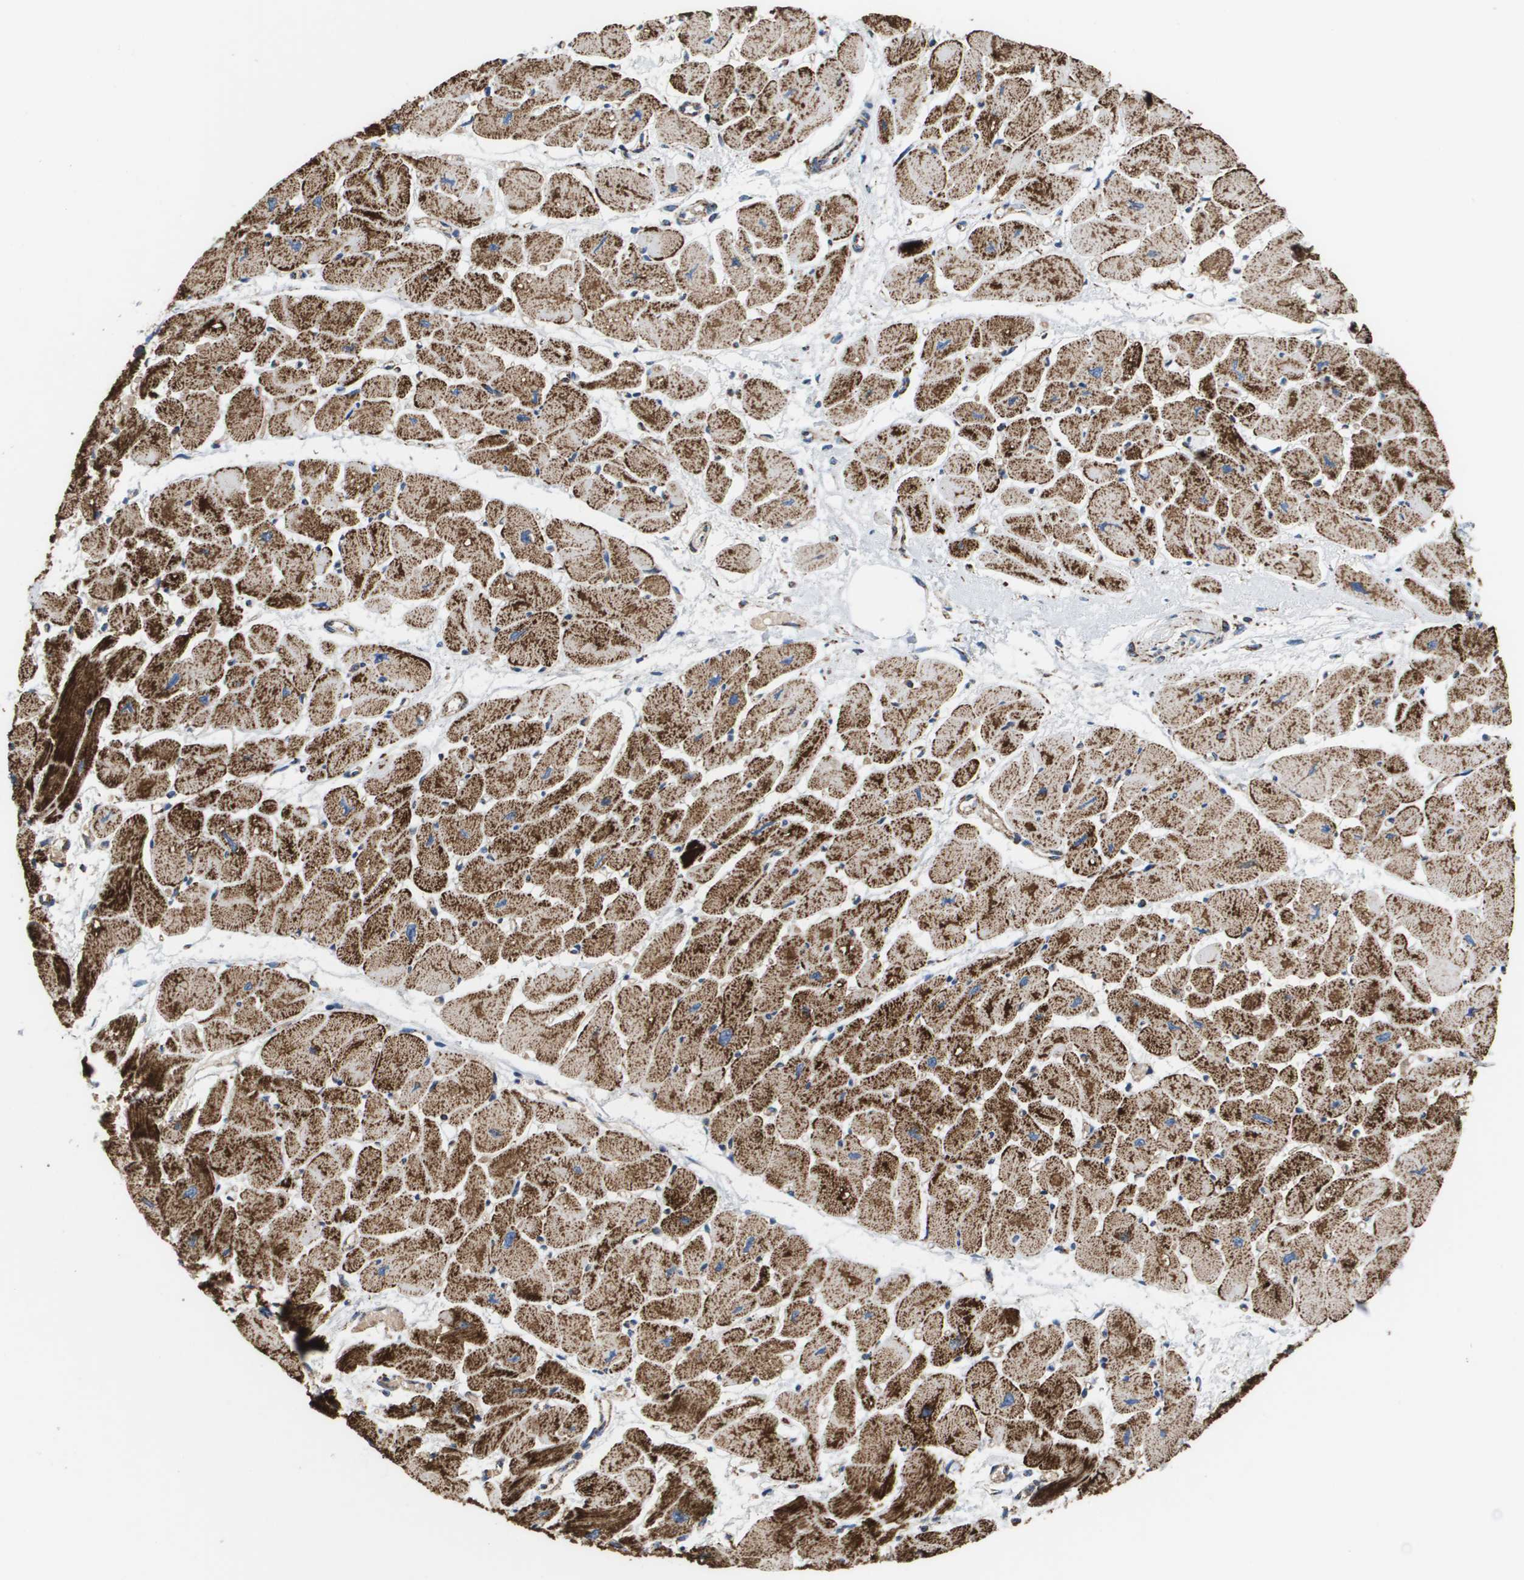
{"staining": {"intensity": "strong", "quantity": ">75%", "location": "cytoplasmic/membranous"}, "tissue": "heart muscle", "cell_type": "Cardiomyocytes", "image_type": "normal", "snomed": [{"axis": "morphology", "description": "Normal tissue, NOS"}, {"axis": "topography", "description": "Heart"}], "caption": "Normal heart muscle was stained to show a protein in brown. There is high levels of strong cytoplasmic/membranous positivity in approximately >75% of cardiomyocytes. The staining is performed using DAB brown chromogen to label protein expression. The nuclei are counter-stained blue using hematoxylin.", "gene": "ATP5F1B", "patient": {"sex": "female", "age": 54}}